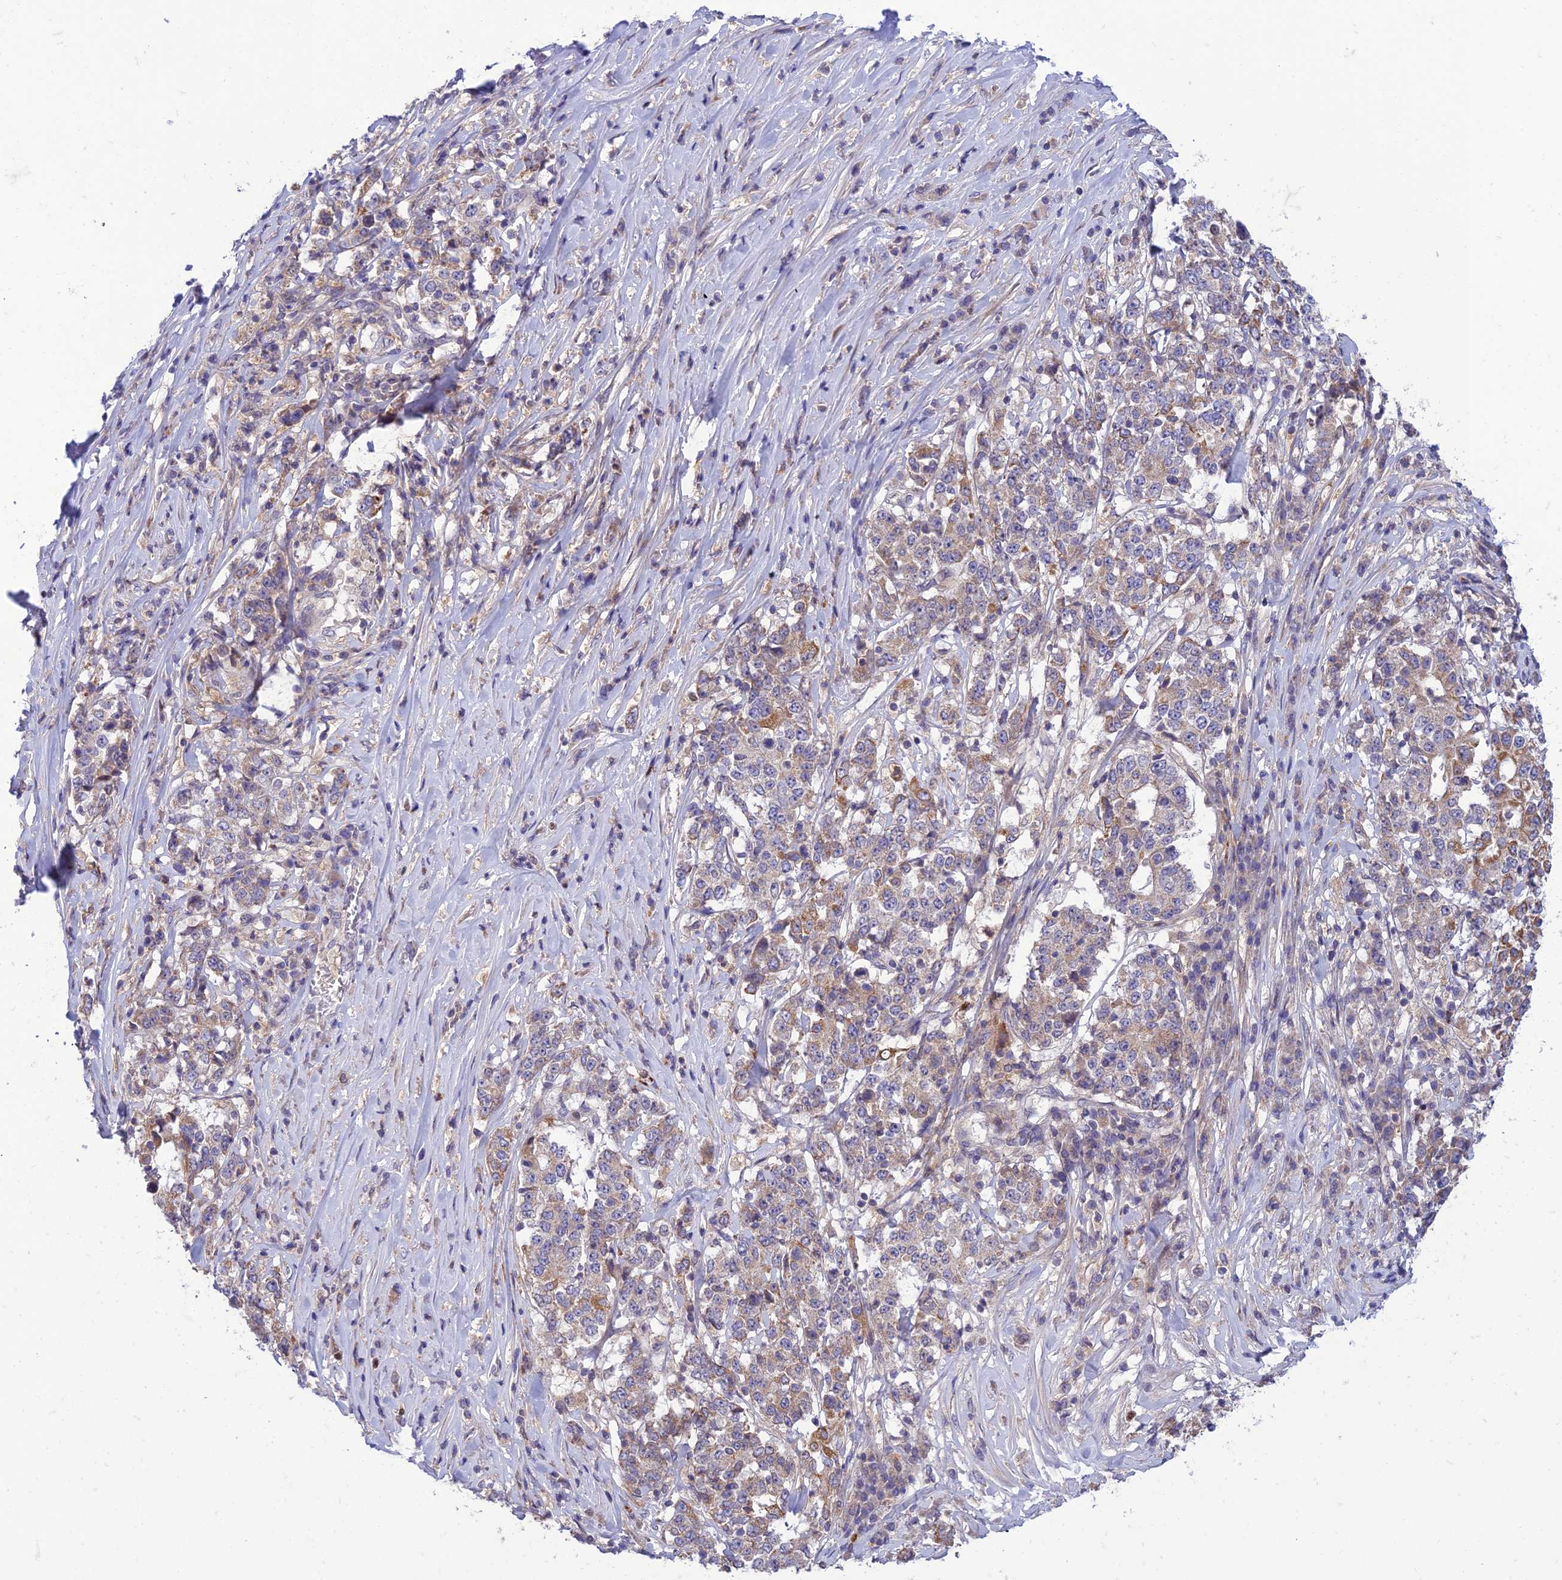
{"staining": {"intensity": "moderate", "quantity": "<25%", "location": "cytoplasmic/membranous"}, "tissue": "stomach cancer", "cell_type": "Tumor cells", "image_type": "cancer", "snomed": [{"axis": "morphology", "description": "Adenocarcinoma, NOS"}, {"axis": "topography", "description": "Stomach"}], "caption": "Adenocarcinoma (stomach) stained with DAB (3,3'-diaminobenzidine) immunohistochemistry (IHC) demonstrates low levels of moderate cytoplasmic/membranous positivity in about <25% of tumor cells. The staining is performed using DAB brown chromogen to label protein expression. The nuclei are counter-stained blue using hematoxylin.", "gene": "IRAK3", "patient": {"sex": "male", "age": 59}}